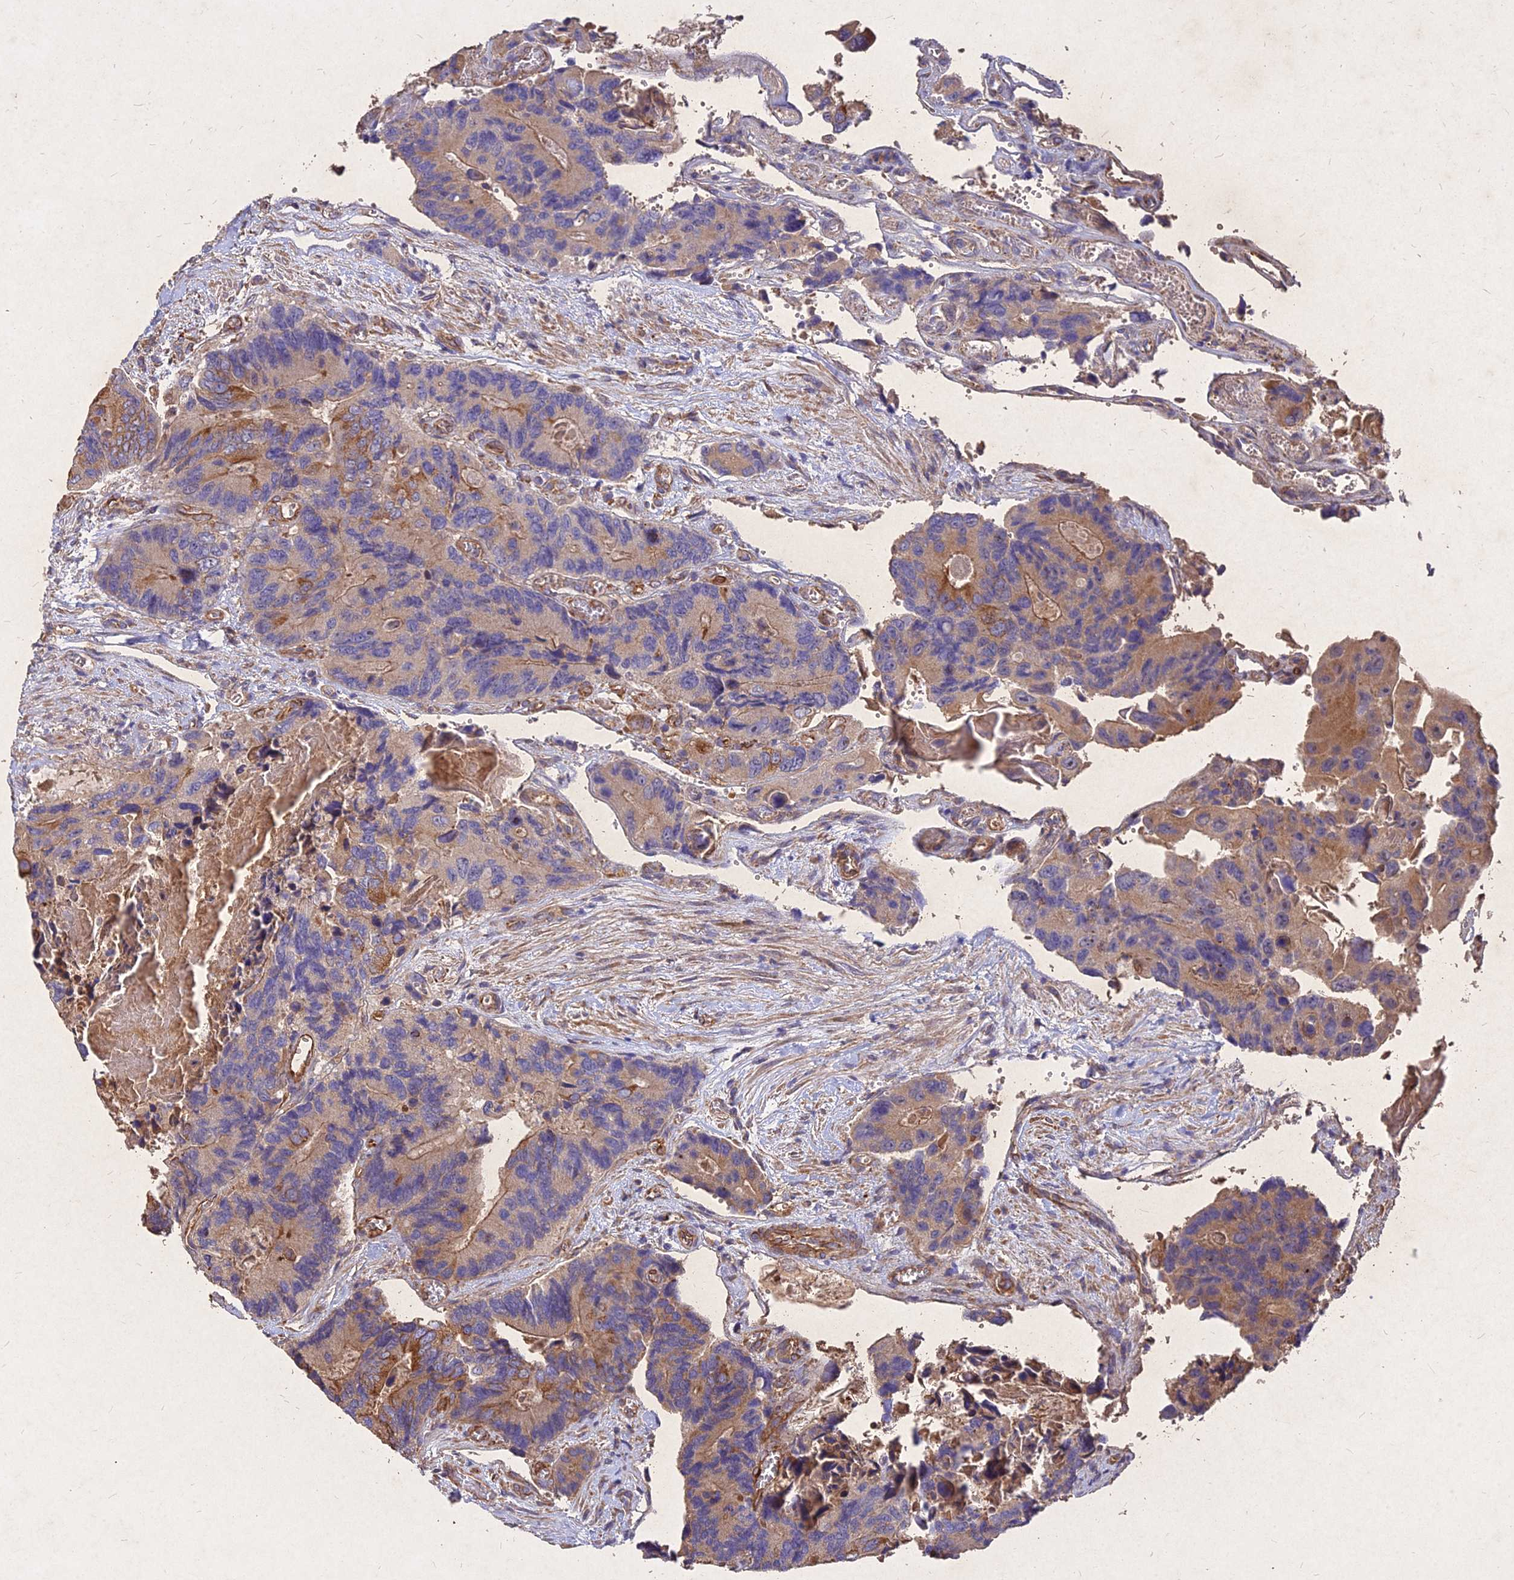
{"staining": {"intensity": "moderate", "quantity": "25%-75%", "location": "cytoplasmic/membranous"}, "tissue": "colorectal cancer", "cell_type": "Tumor cells", "image_type": "cancer", "snomed": [{"axis": "morphology", "description": "Adenocarcinoma, NOS"}, {"axis": "topography", "description": "Colon"}], "caption": "The photomicrograph demonstrates staining of colorectal cancer (adenocarcinoma), revealing moderate cytoplasmic/membranous protein positivity (brown color) within tumor cells.", "gene": "SKA1", "patient": {"sex": "male", "age": 84}}